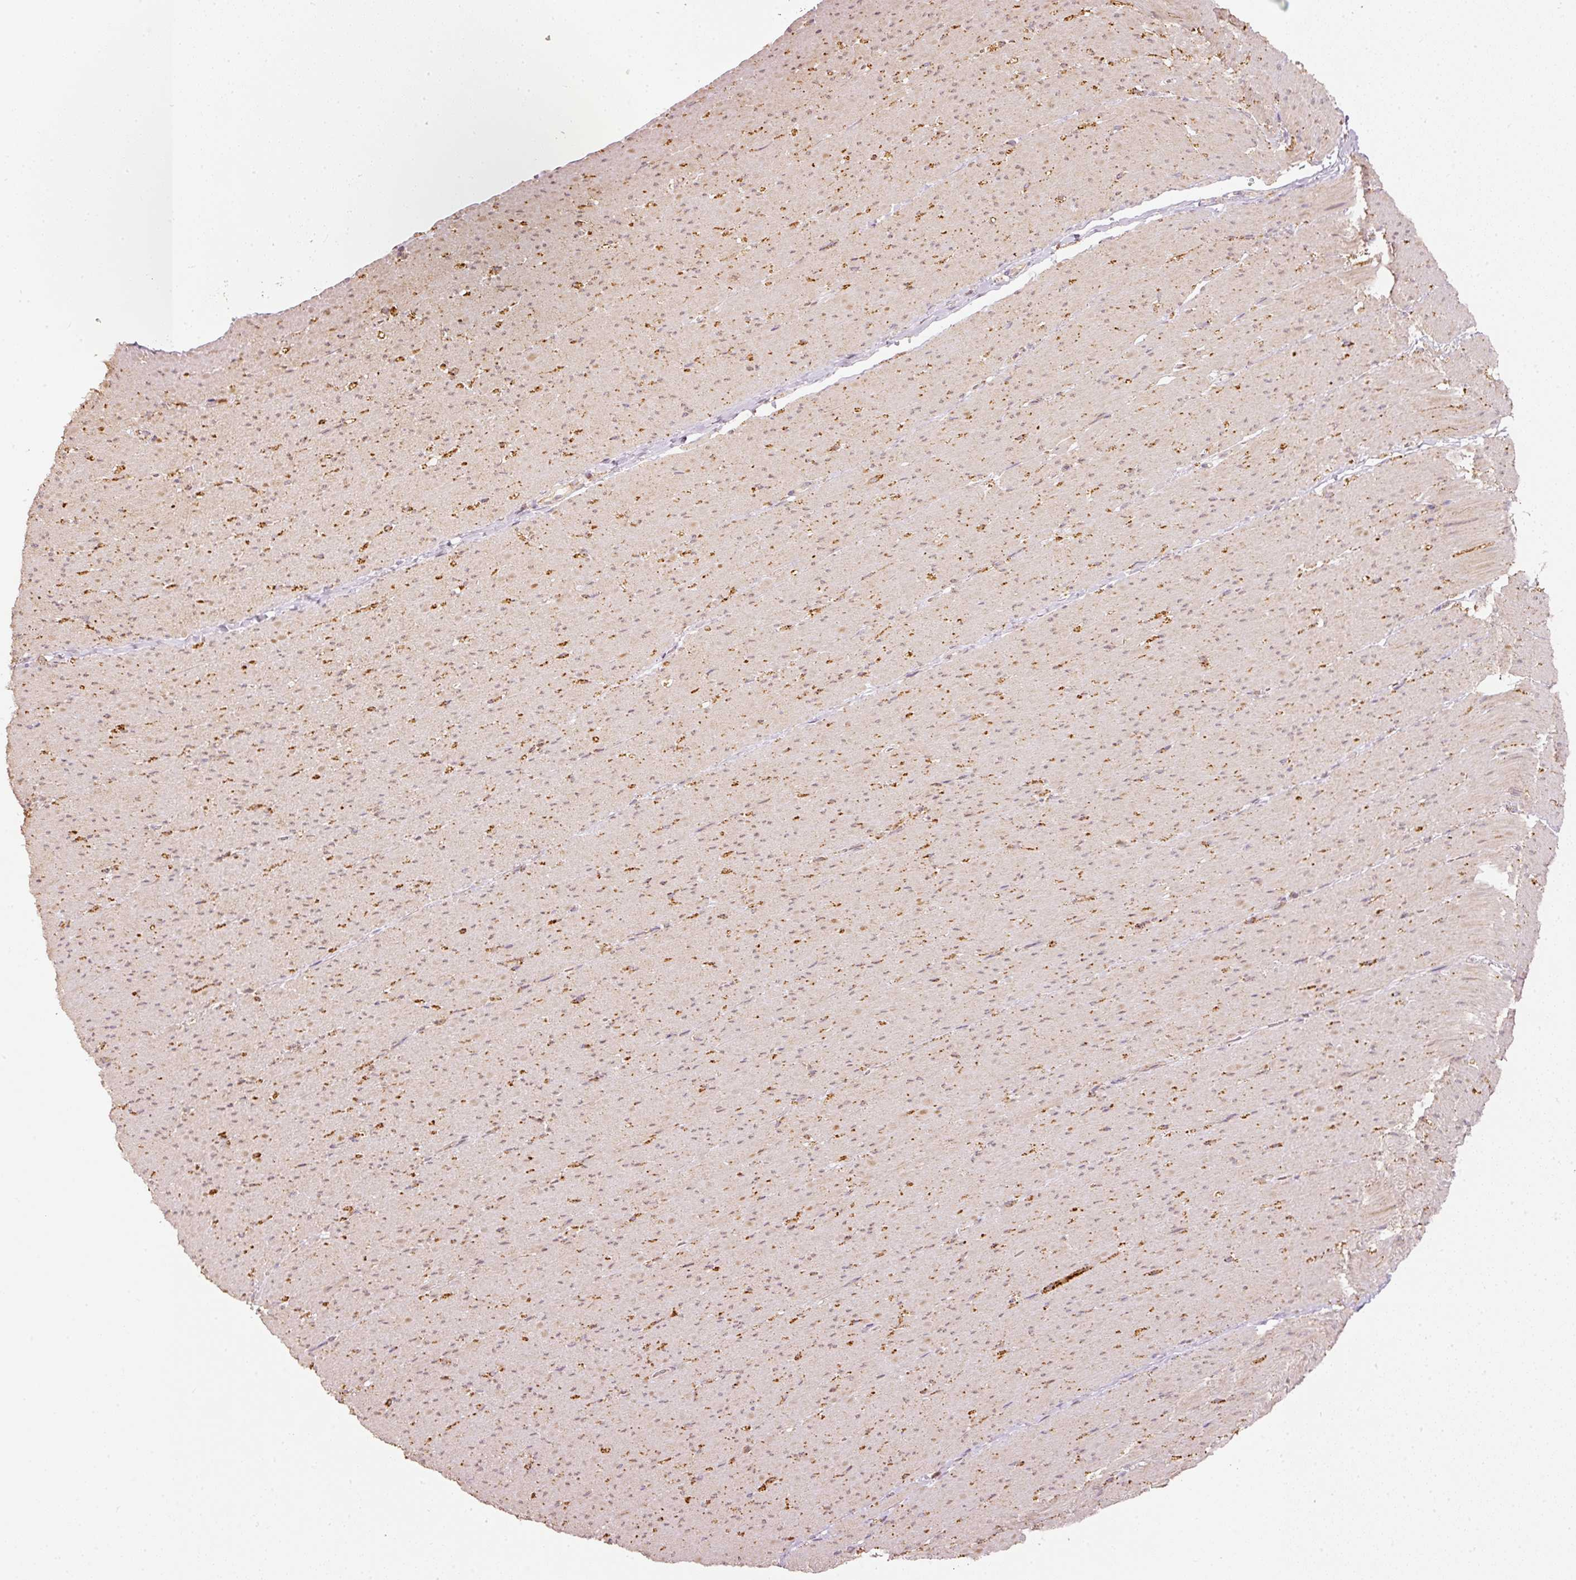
{"staining": {"intensity": "moderate", "quantity": "25%-75%", "location": "cytoplasmic/membranous"}, "tissue": "smooth muscle", "cell_type": "Smooth muscle cells", "image_type": "normal", "snomed": [{"axis": "morphology", "description": "Normal tissue, NOS"}, {"axis": "topography", "description": "Smooth muscle"}, {"axis": "topography", "description": "Rectum"}], "caption": "Protein analysis of benign smooth muscle displays moderate cytoplasmic/membranous positivity in approximately 25%-75% of smooth muscle cells. The staining was performed using DAB (3,3'-diaminobenzidine) to visualize the protein expression in brown, while the nuclei were stained in blue with hematoxylin (Magnification: 20x).", "gene": "PSENEN", "patient": {"sex": "male", "age": 53}}